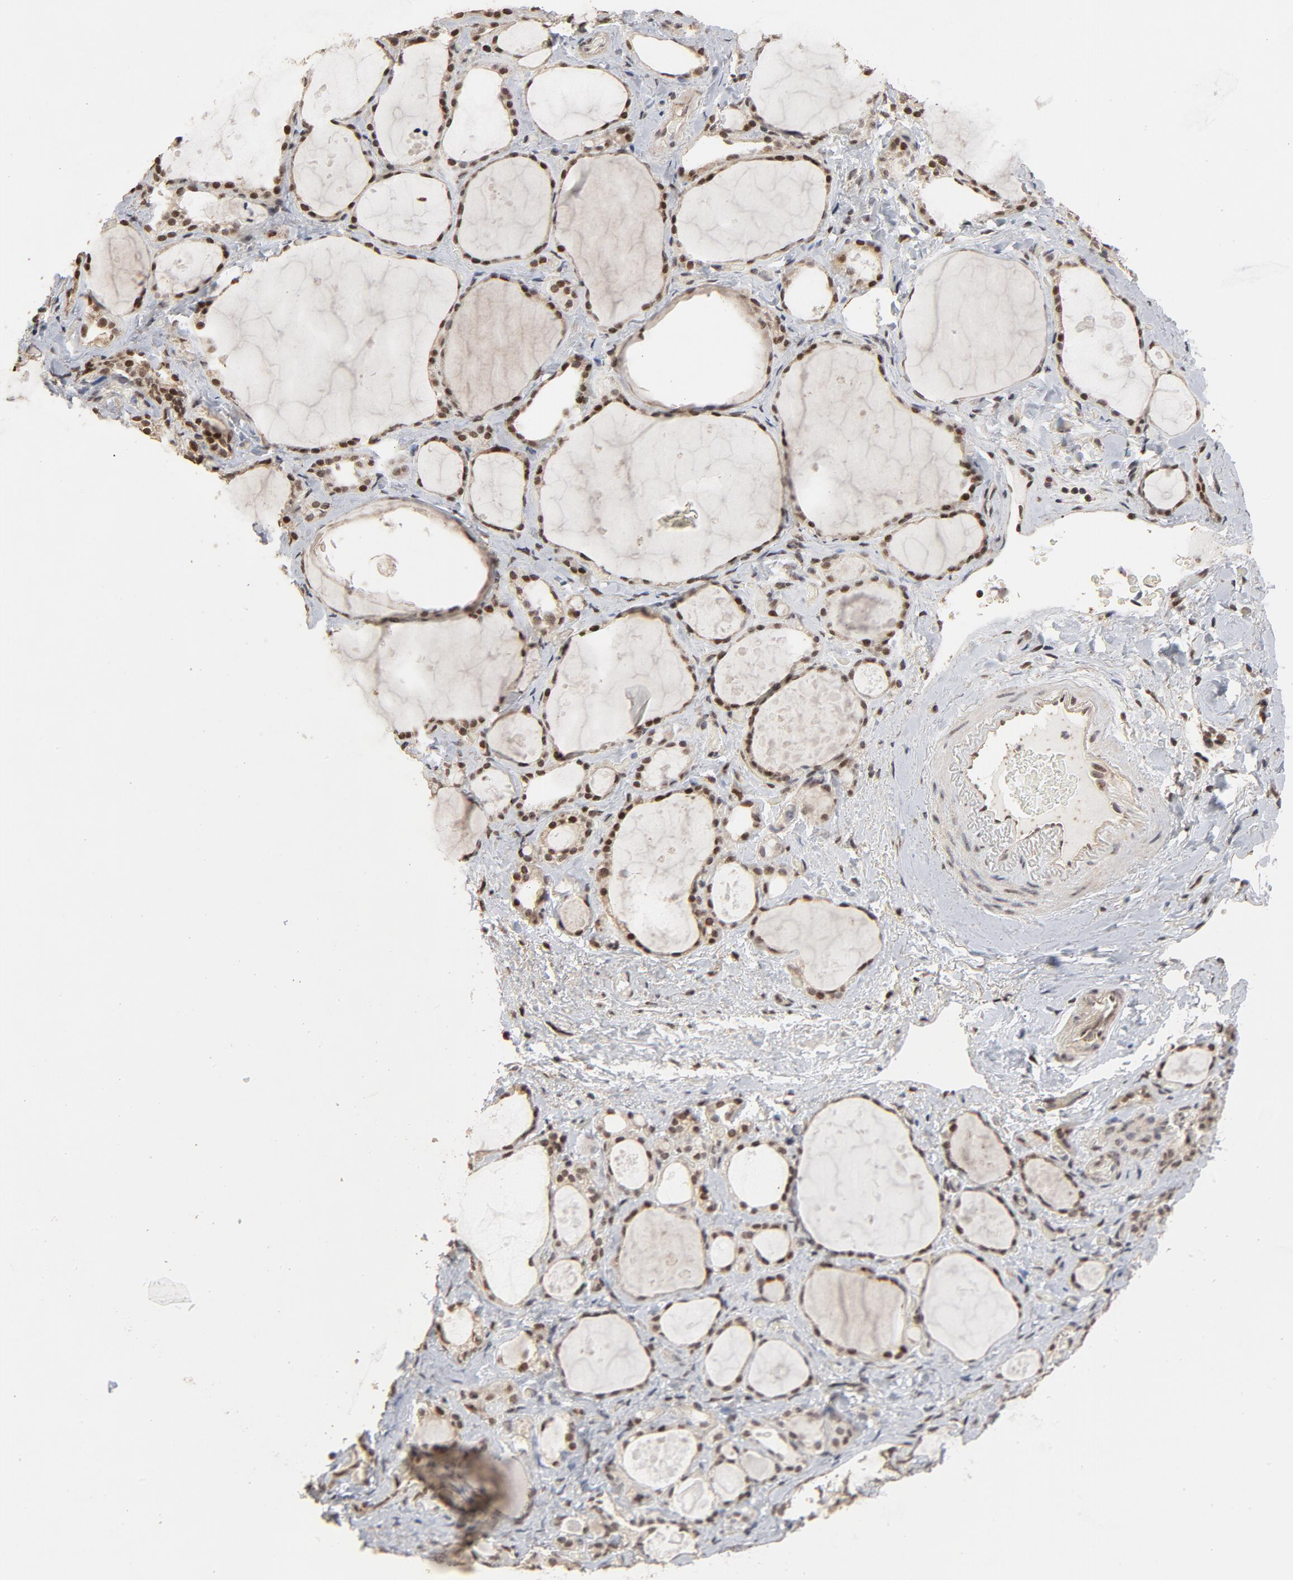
{"staining": {"intensity": "strong", "quantity": ">75%", "location": "nuclear"}, "tissue": "thyroid gland", "cell_type": "Glandular cells", "image_type": "normal", "snomed": [{"axis": "morphology", "description": "Normal tissue, NOS"}, {"axis": "topography", "description": "Thyroid gland"}], "caption": "The image shows a brown stain indicating the presence of a protein in the nuclear of glandular cells in thyroid gland. (DAB (3,3'-diaminobenzidine) IHC with brightfield microscopy, high magnification).", "gene": "TP53RK", "patient": {"sex": "female", "age": 75}}